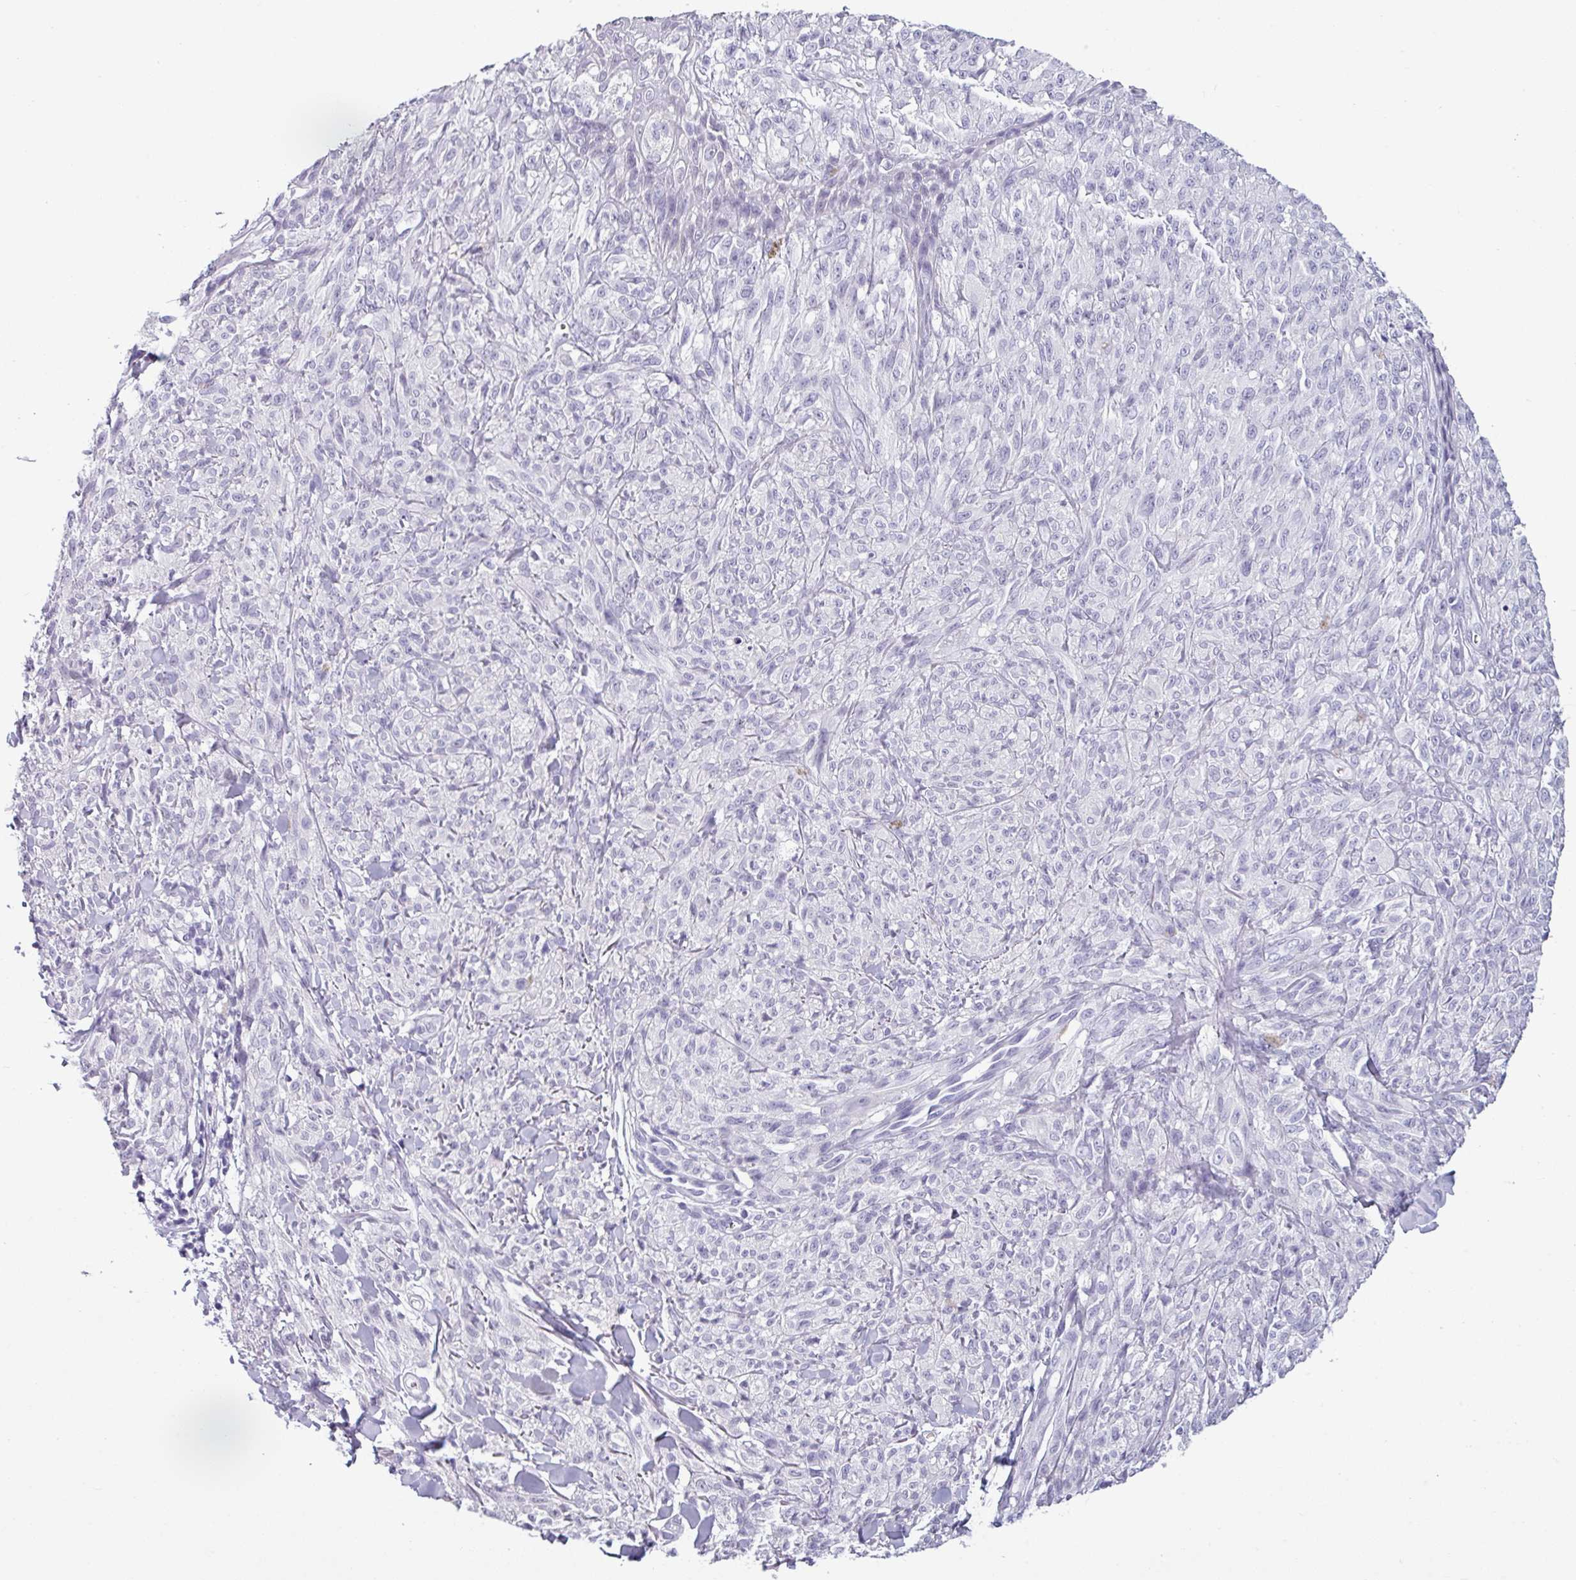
{"staining": {"intensity": "negative", "quantity": "none", "location": "none"}, "tissue": "melanoma", "cell_type": "Tumor cells", "image_type": "cancer", "snomed": [{"axis": "morphology", "description": "Malignant melanoma, NOS"}, {"axis": "topography", "description": "Skin of upper arm"}], "caption": "Photomicrograph shows no protein positivity in tumor cells of malignant melanoma tissue.", "gene": "SRGAP1", "patient": {"sex": "female", "age": 65}}